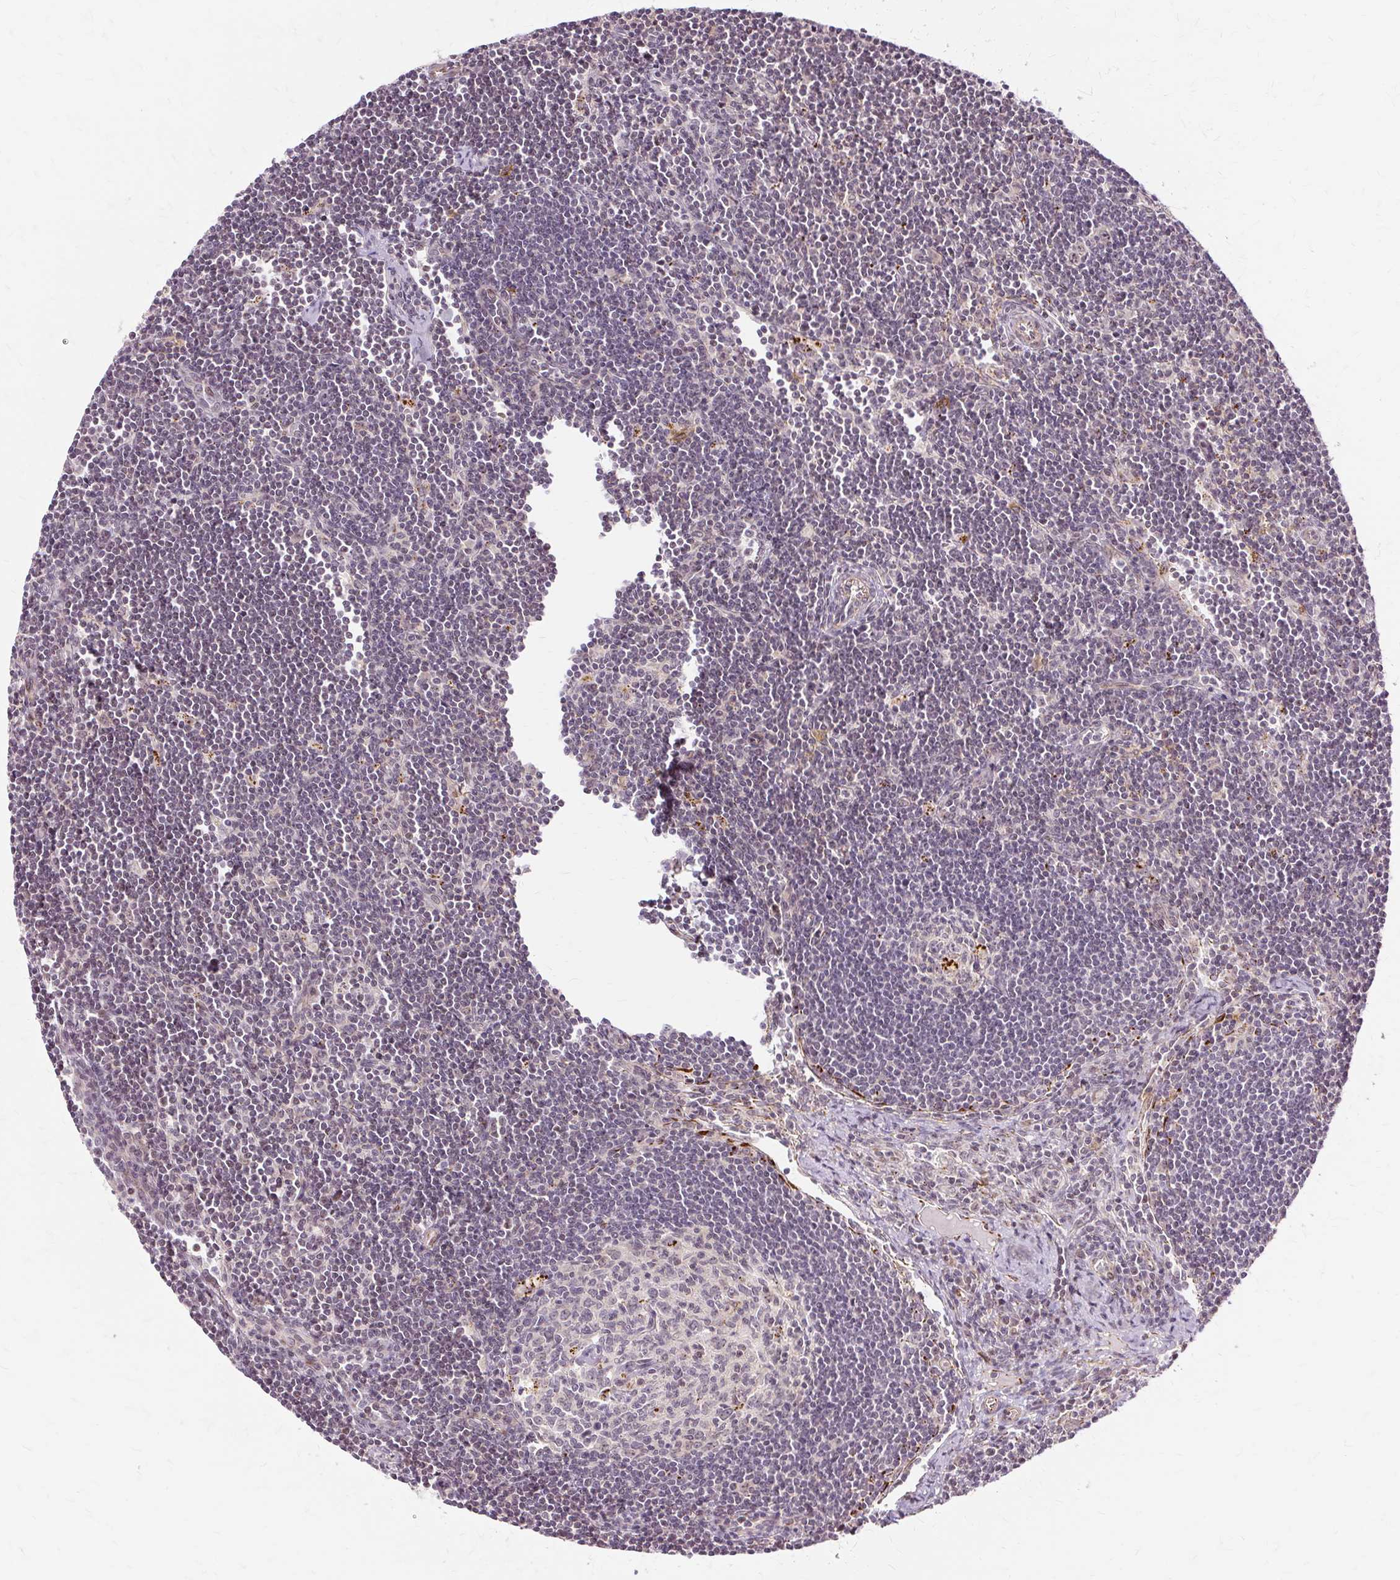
{"staining": {"intensity": "weak", "quantity": "<25%", "location": "nuclear"}, "tissue": "lymph node", "cell_type": "Germinal center cells", "image_type": "normal", "snomed": [{"axis": "morphology", "description": "Normal tissue, NOS"}, {"axis": "topography", "description": "Lymph node"}], "caption": "Lymph node stained for a protein using IHC reveals no staining germinal center cells.", "gene": "MMACHC", "patient": {"sex": "female", "age": 29}}